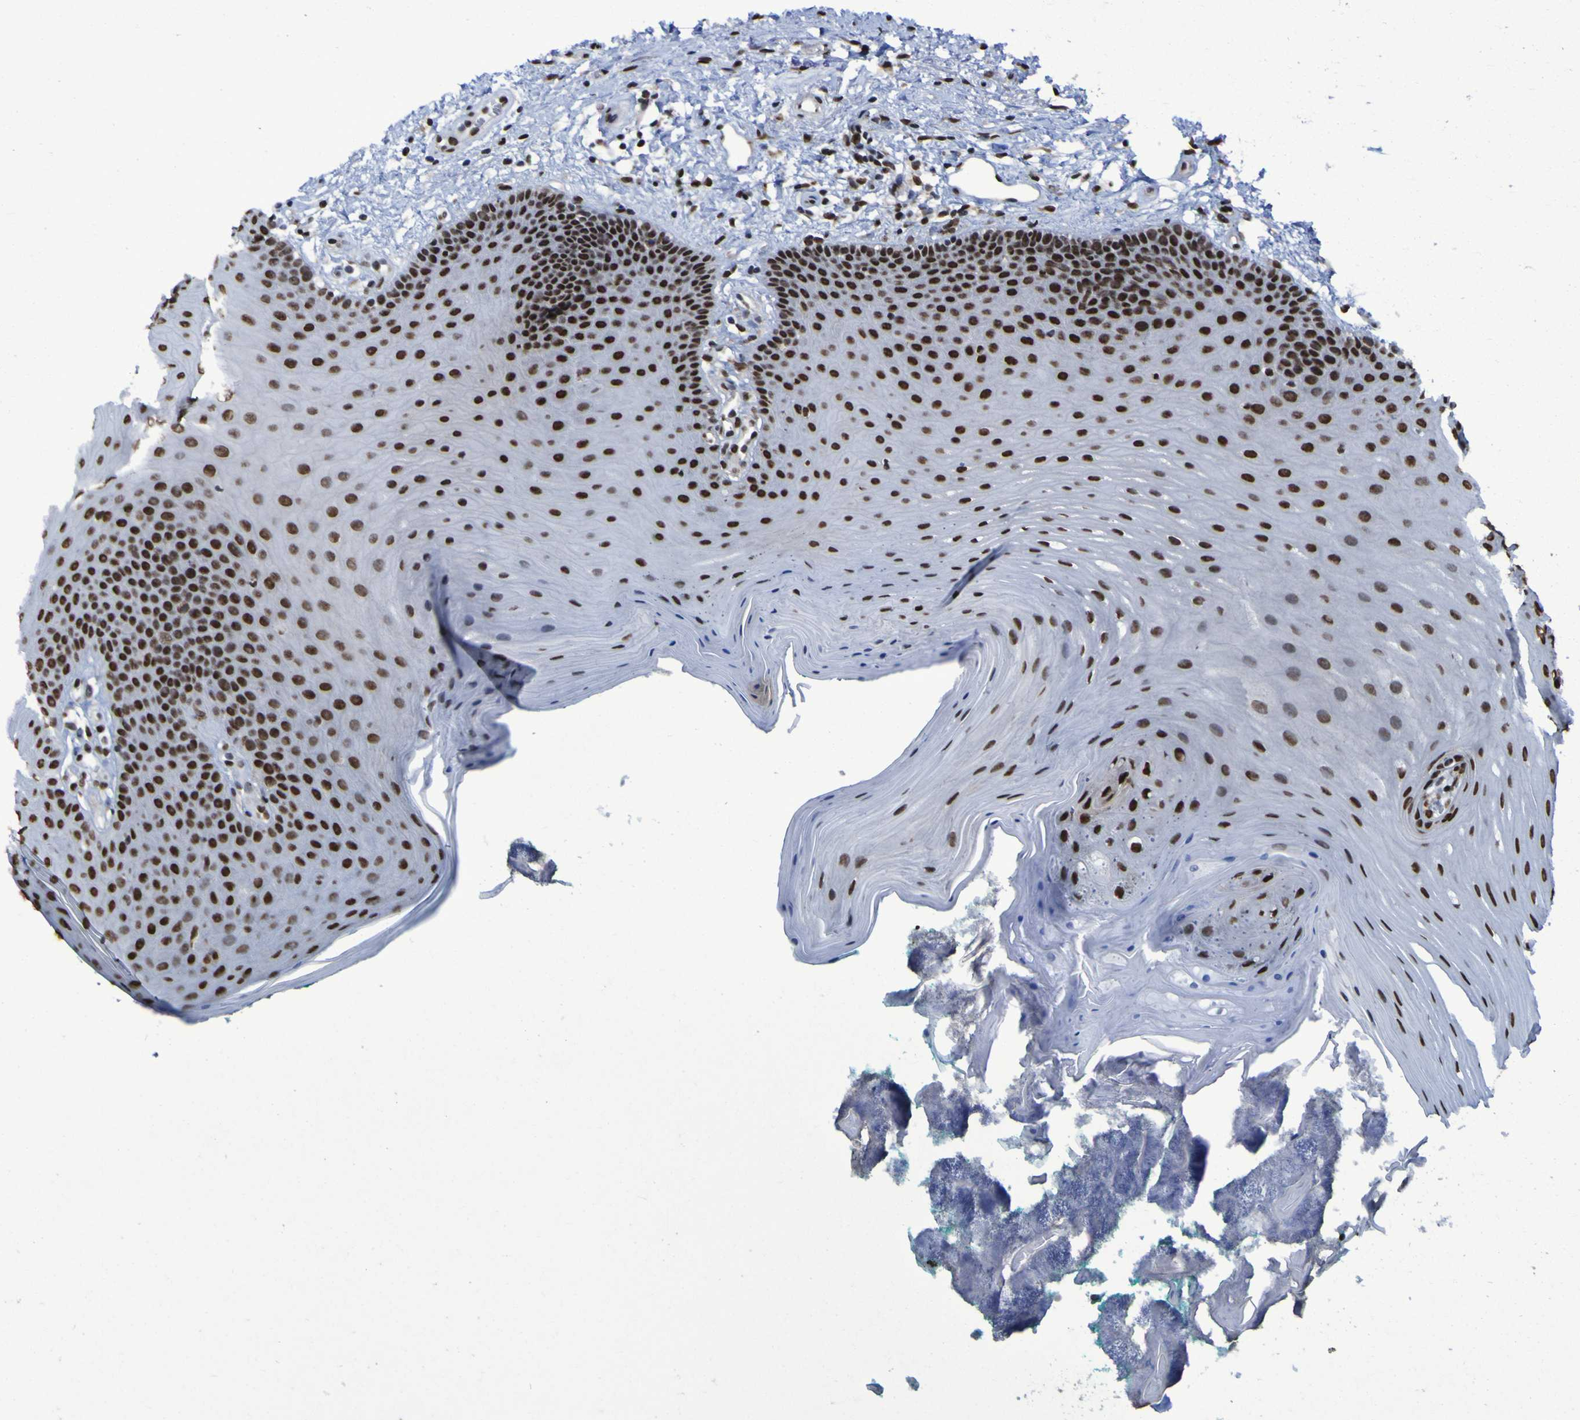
{"staining": {"intensity": "strong", "quantity": ">75%", "location": "nuclear"}, "tissue": "oral mucosa", "cell_type": "Squamous epithelial cells", "image_type": "normal", "snomed": [{"axis": "morphology", "description": "Normal tissue, NOS"}, {"axis": "topography", "description": "Skeletal muscle"}, {"axis": "topography", "description": "Oral tissue"}], "caption": "Oral mucosa was stained to show a protein in brown. There is high levels of strong nuclear staining in about >75% of squamous epithelial cells. Using DAB (brown) and hematoxylin (blue) stains, captured at high magnification using brightfield microscopy.", "gene": "HNRNPR", "patient": {"sex": "male", "age": 58}}